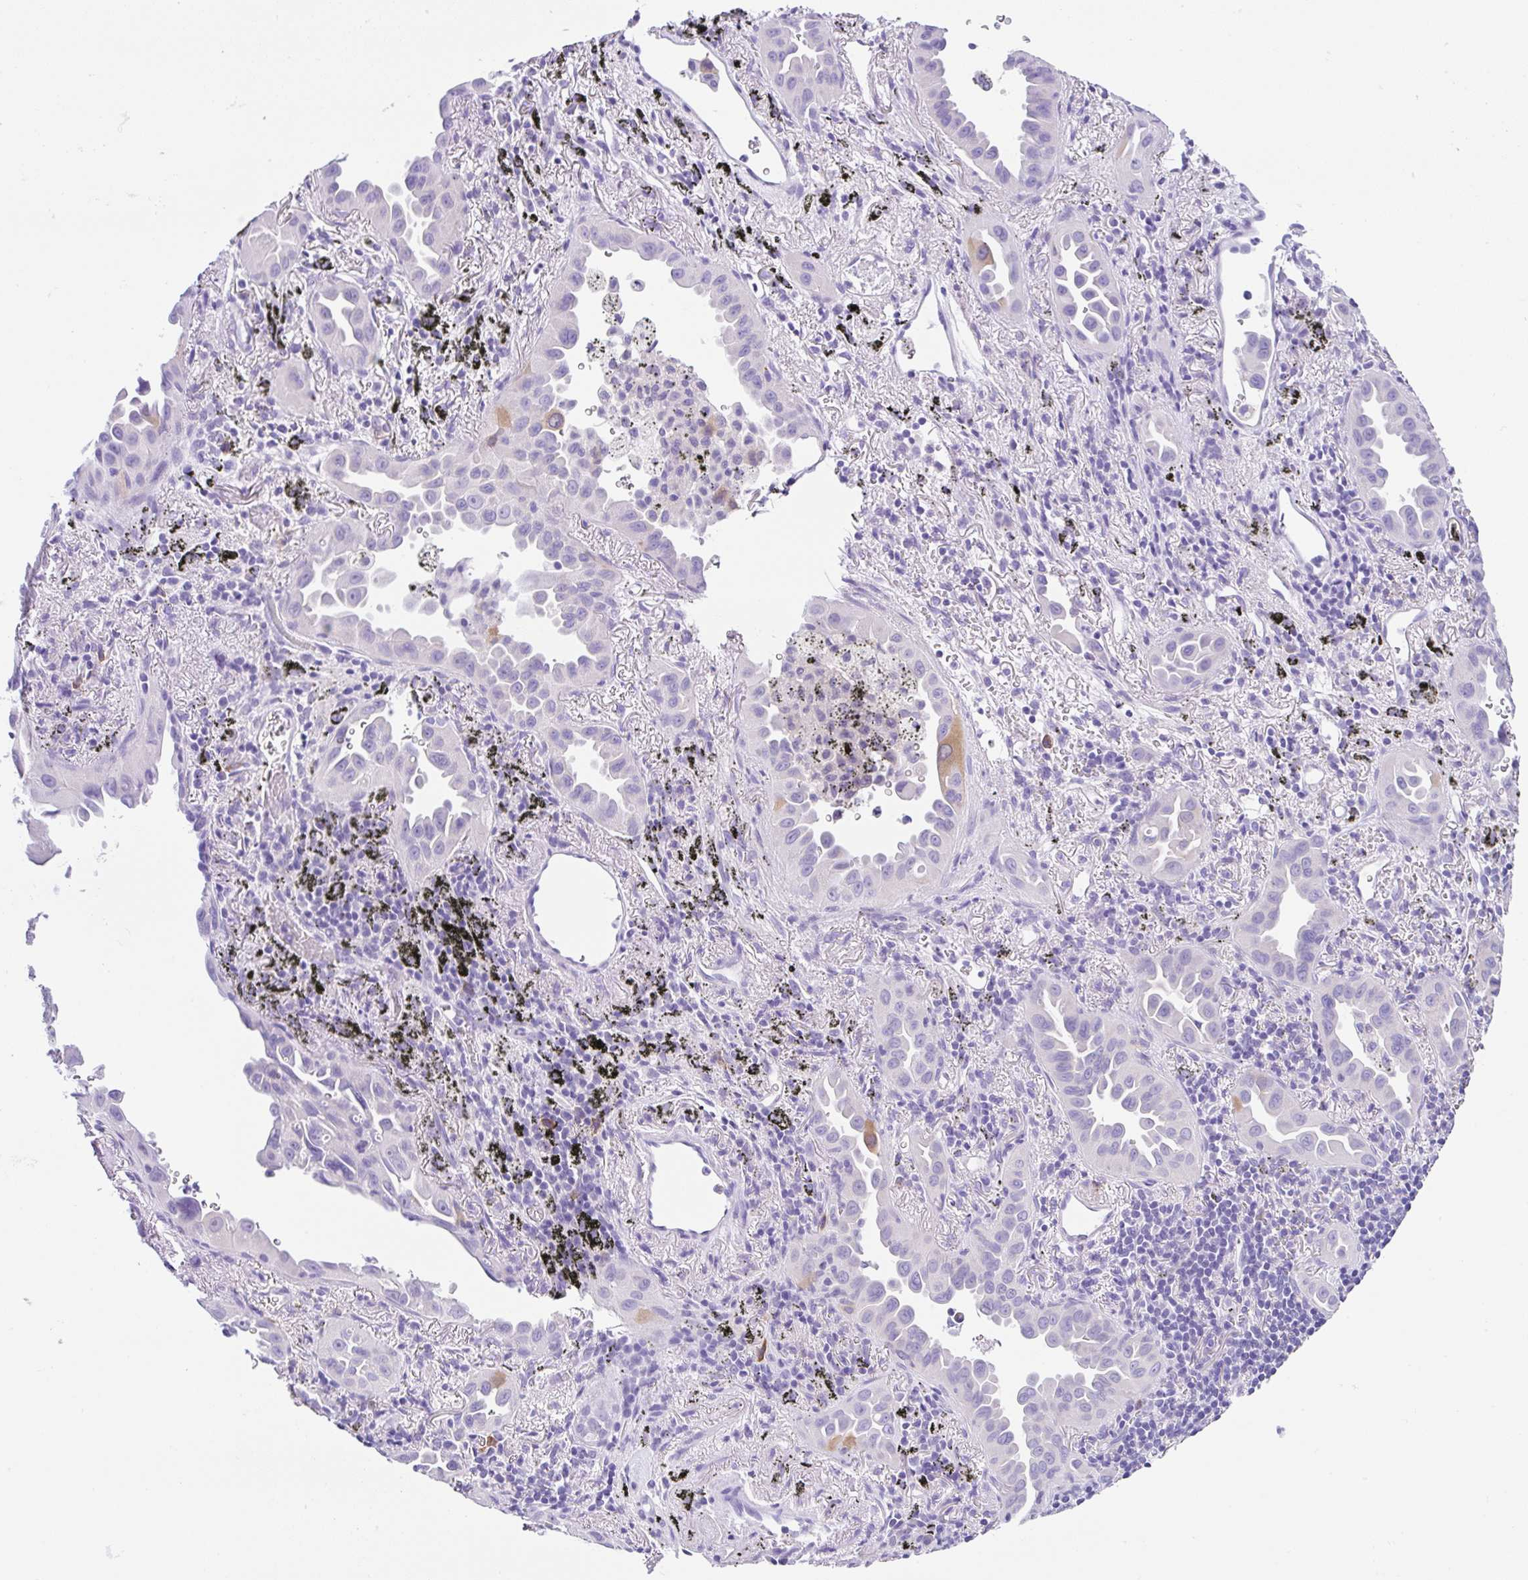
{"staining": {"intensity": "moderate", "quantity": "<25%", "location": "cytoplasmic/membranous"}, "tissue": "lung cancer", "cell_type": "Tumor cells", "image_type": "cancer", "snomed": [{"axis": "morphology", "description": "Adenocarcinoma, NOS"}, {"axis": "topography", "description": "Lung"}], "caption": "The micrograph shows immunohistochemical staining of adenocarcinoma (lung). There is moderate cytoplasmic/membranous positivity is appreciated in about <25% of tumor cells. The protein of interest is stained brown, and the nuclei are stained in blue (DAB (3,3'-diaminobenzidine) IHC with brightfield microscopy, high magnification).", "gene": "RRM2", "patient": {"sex": "male", "age": 68}}